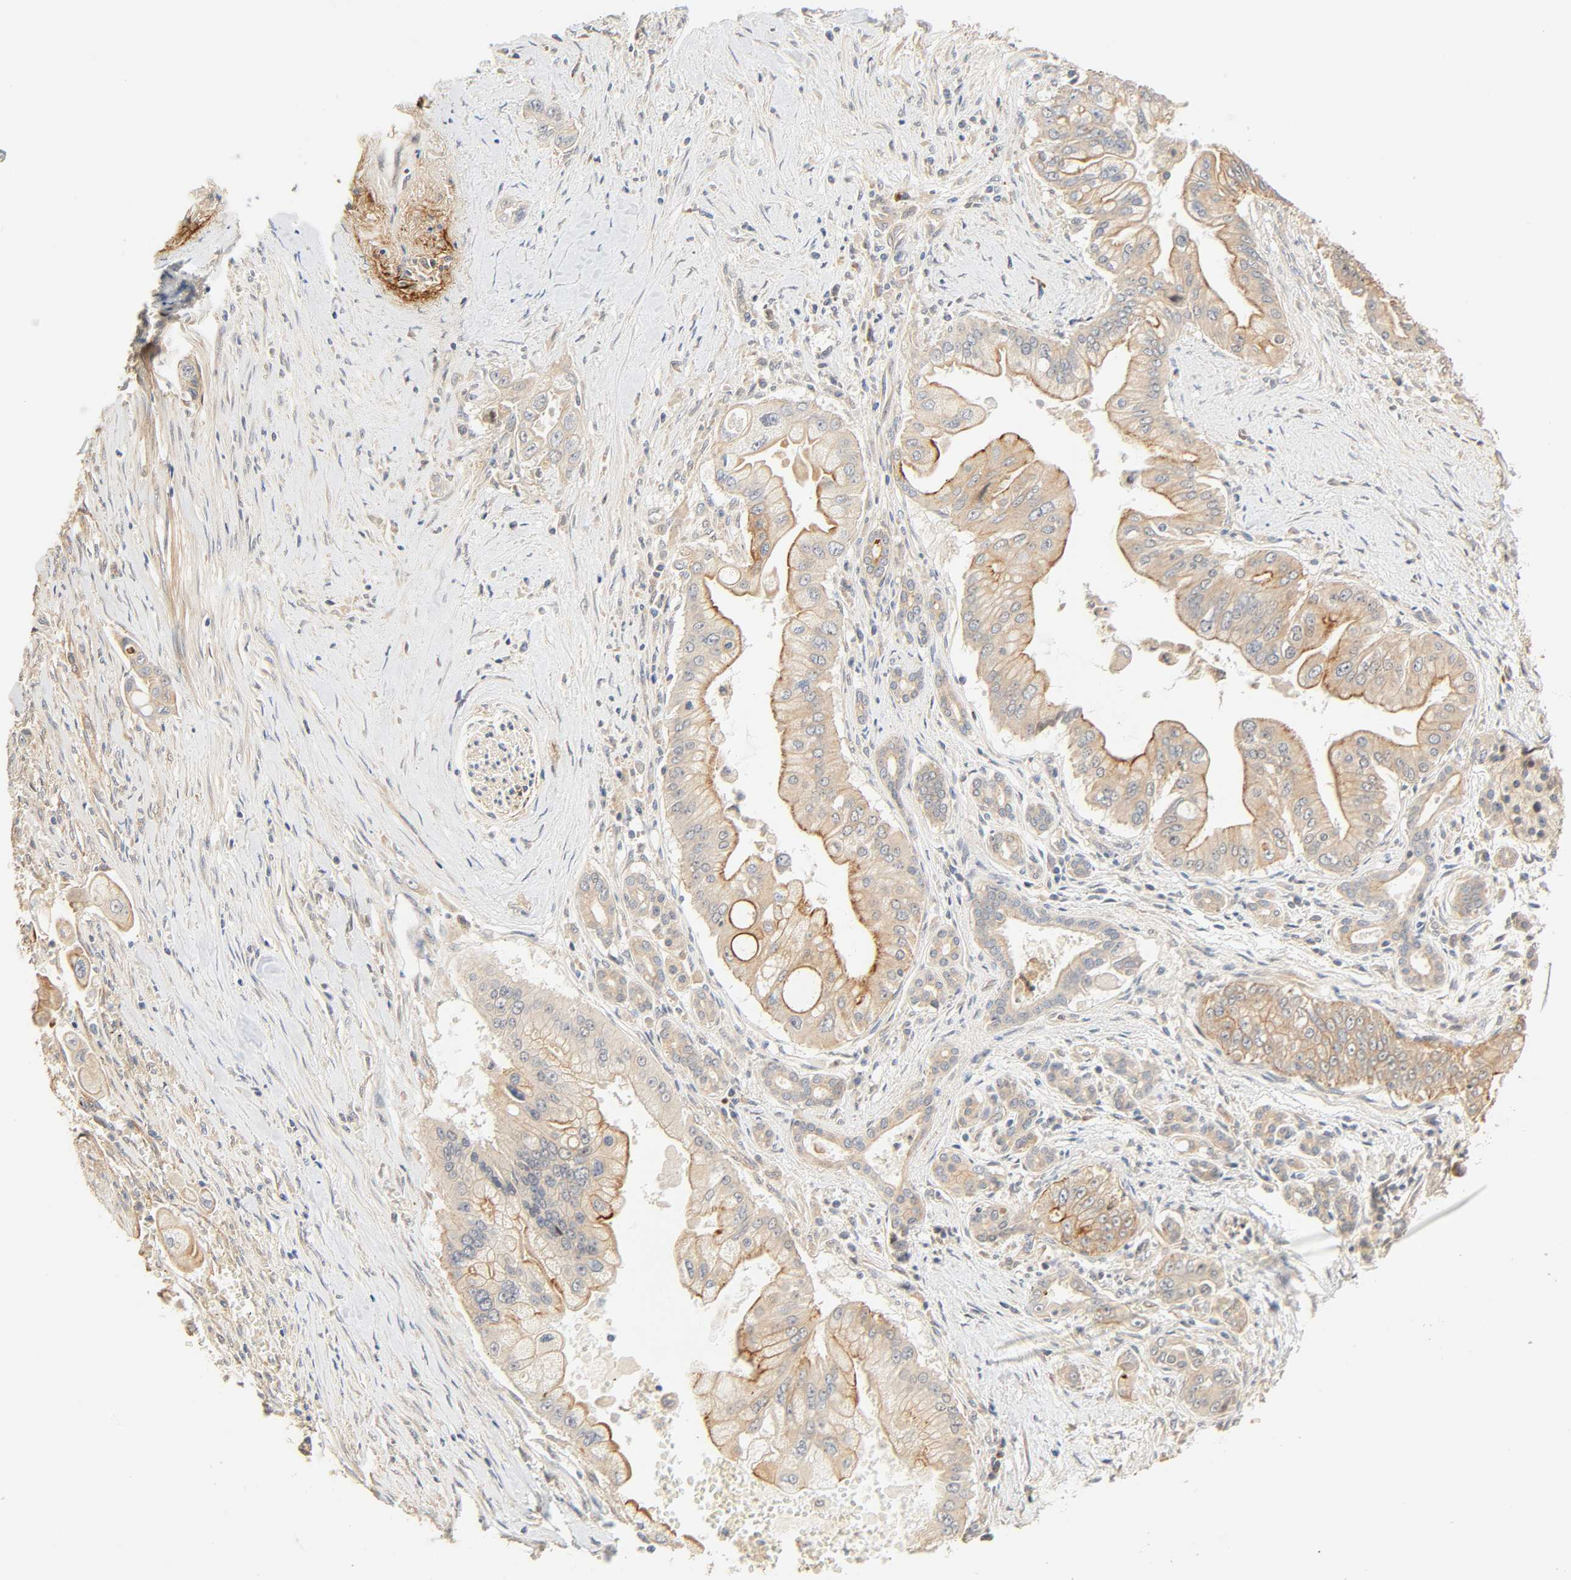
{"staining": {"intensity": "moderate", "quantity": ">75%", "location": "cytoplasmic/membranous"}, "tissue": "pancreatic cancer", "cell_type": "Tumor cells", "image_type": "cancer", "snomed": [{"axis": "morphology", "description": "Adenocarcinoma, NOS"}, {"axis": "topography", "description": "Pancreas"}], "caption": "Tumor cells exhibit medium levels of moderate cytoplasmic/membranous staining in about >75% of cells in adenocarcinoma (pancreatic).", "gene": "CACNA1G", "patient": {"sex": "male", "age": 59}}